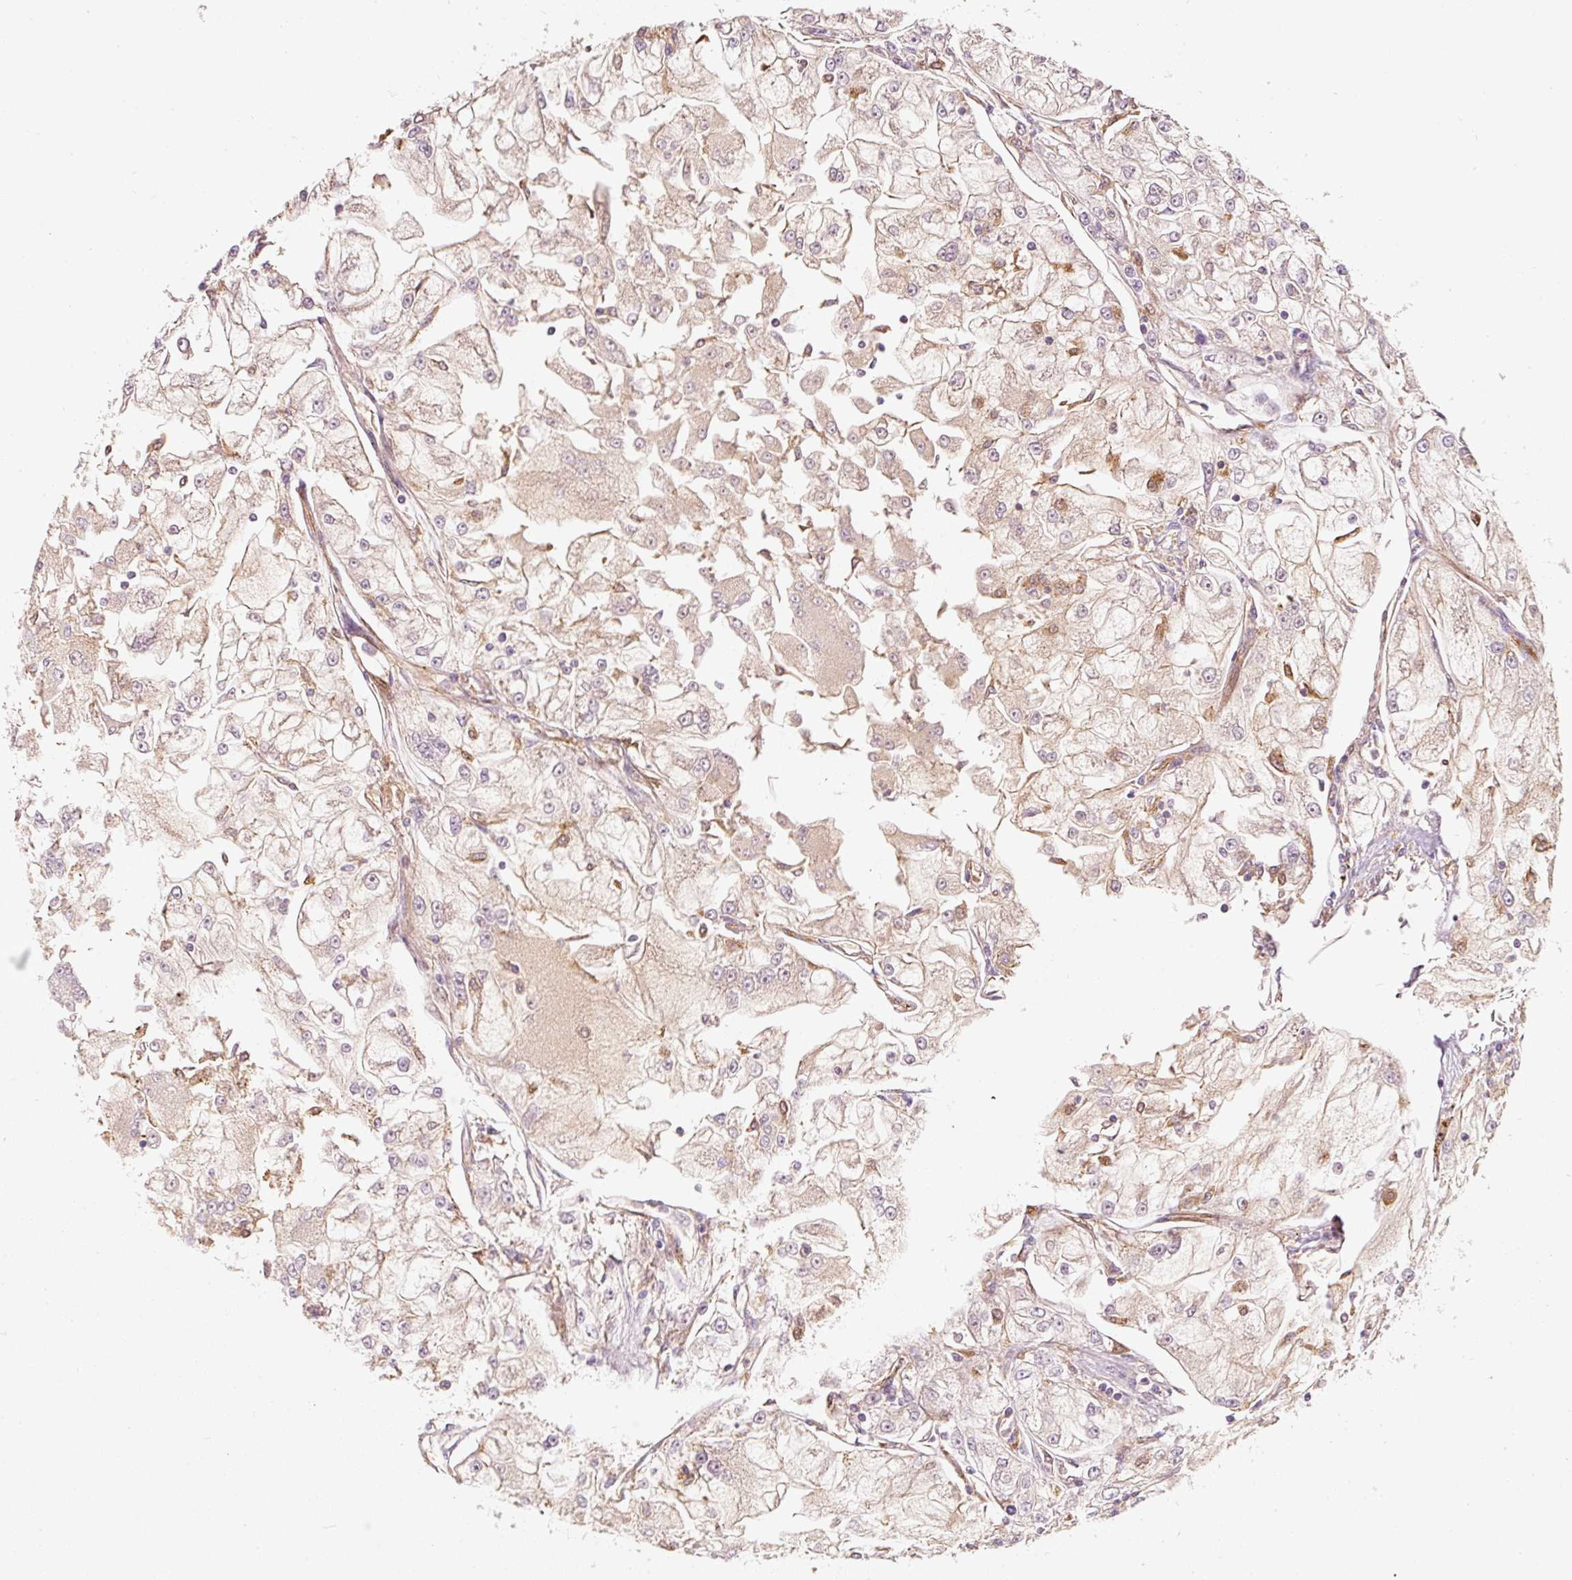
{"staining": {"intensity": "weak", "quantity": "<25%", "location": "cytoplasmic/membranous"}, "tissue": "renal cancer", "cell_type": "Tumor cells", "image_type": "cancer", "snomed": [{"axis": "morphology", "description": "Adenocarcinoma, NOS"}, {"axis": "topography", "description": "Kidney"}], "caption": "There is no significant staining in tumor cells of adenocarcinoma (renal). (DAB (3,3'-diaminobenzidine) immunohistochemistry (IHC) visualized using brightfield microscopy, high magnification).", "gene": "IQGAP2", "patient": {"sex": "female", "age": 72}}